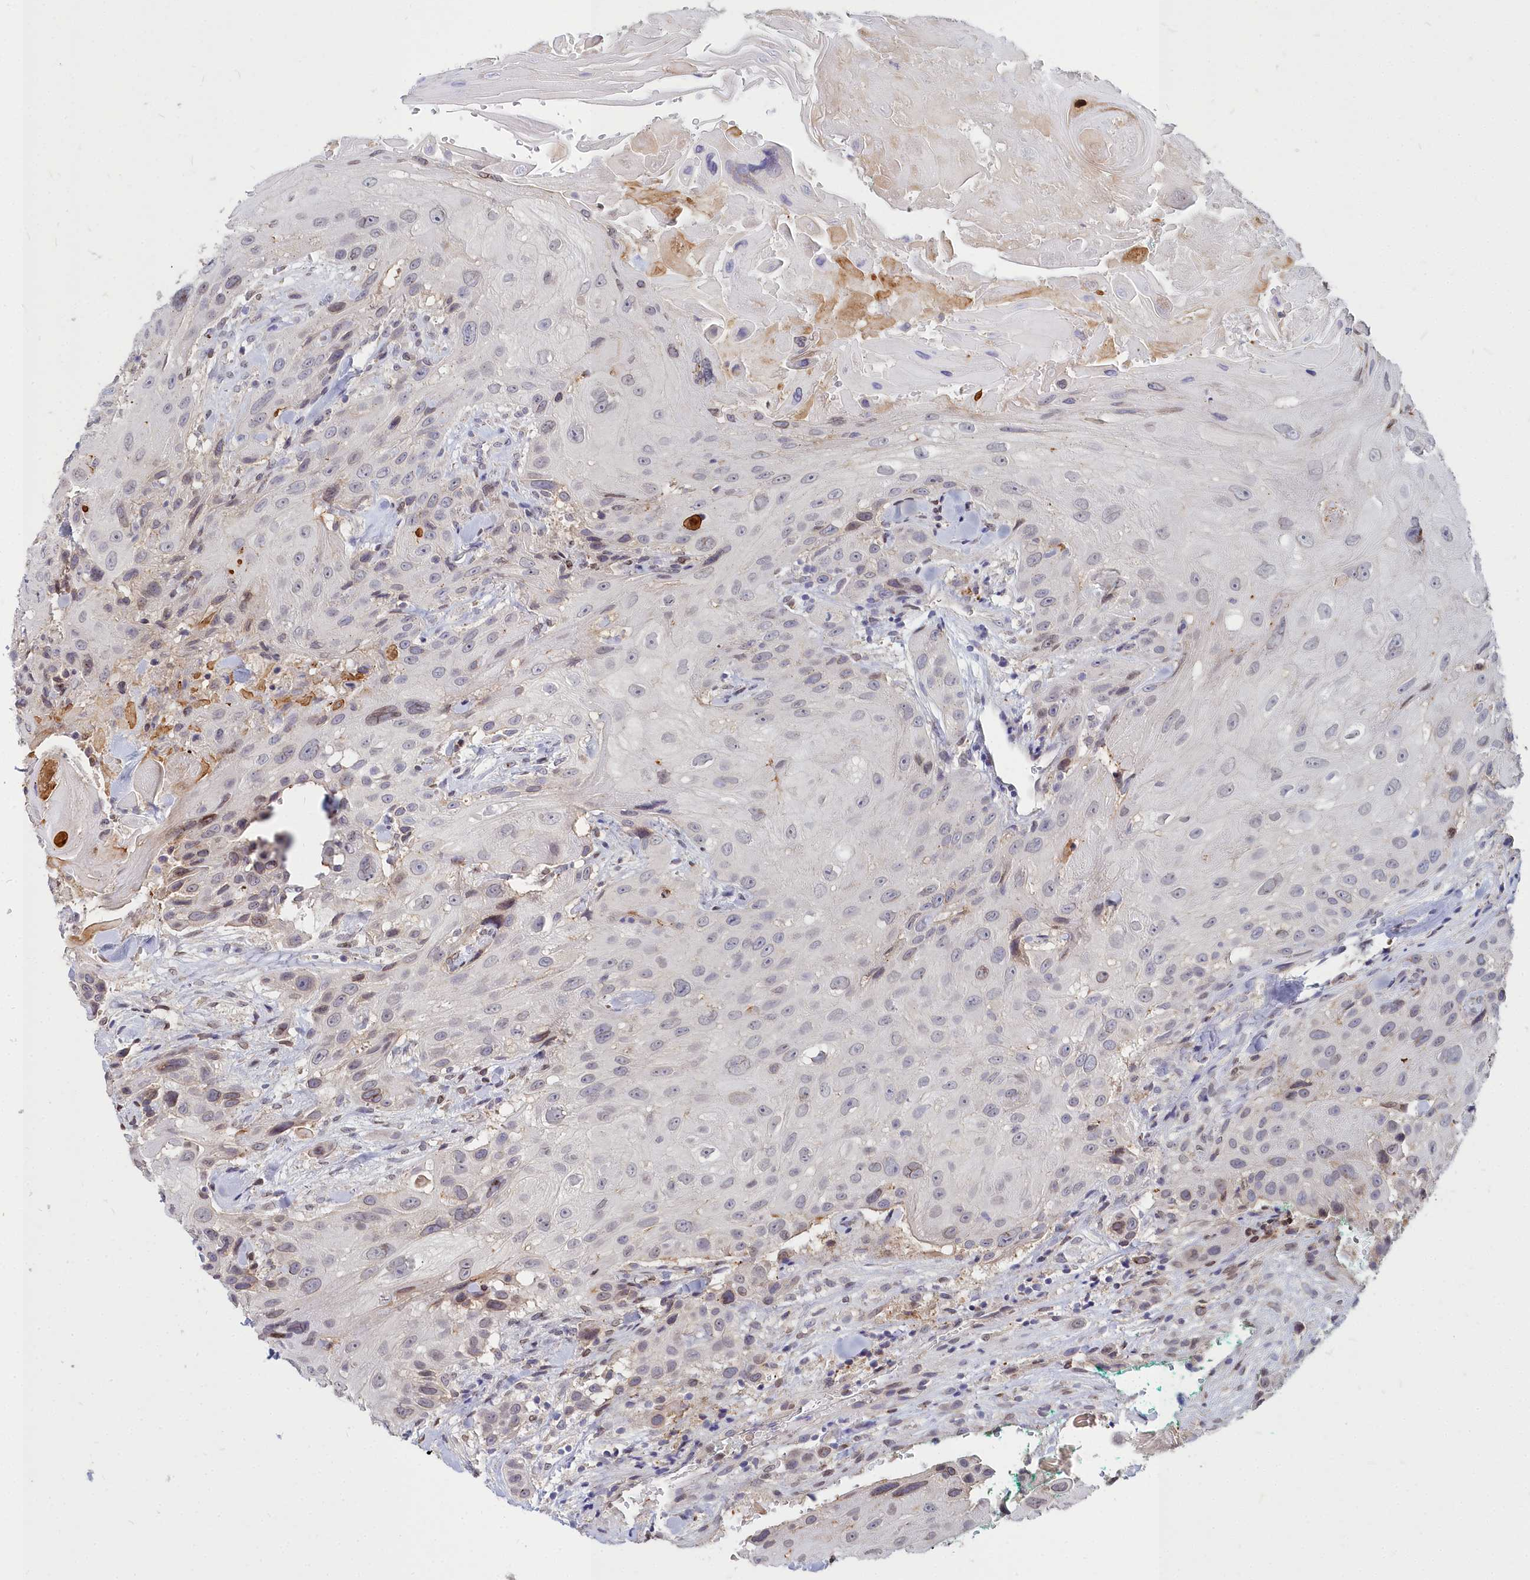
{"staining": {"intensity": "weak", "quantity": "<25%", "location": "nuclear"}, "tissue": "head and neck cancer", "cell_type": "Tumor cells", "image_type": "cancer", "snomed": [{"axis": "morphology", "description": "Squamous cell carcinoma, NOS"}, {"axis": "topography", "description": "Head-Neck"}], "caption": "The micrograph shows no staining of tumor cells in head and neck squamous cell carcinoma.", "gene": "NOXA1", "patient": {"sex": "male", "age": 81}}